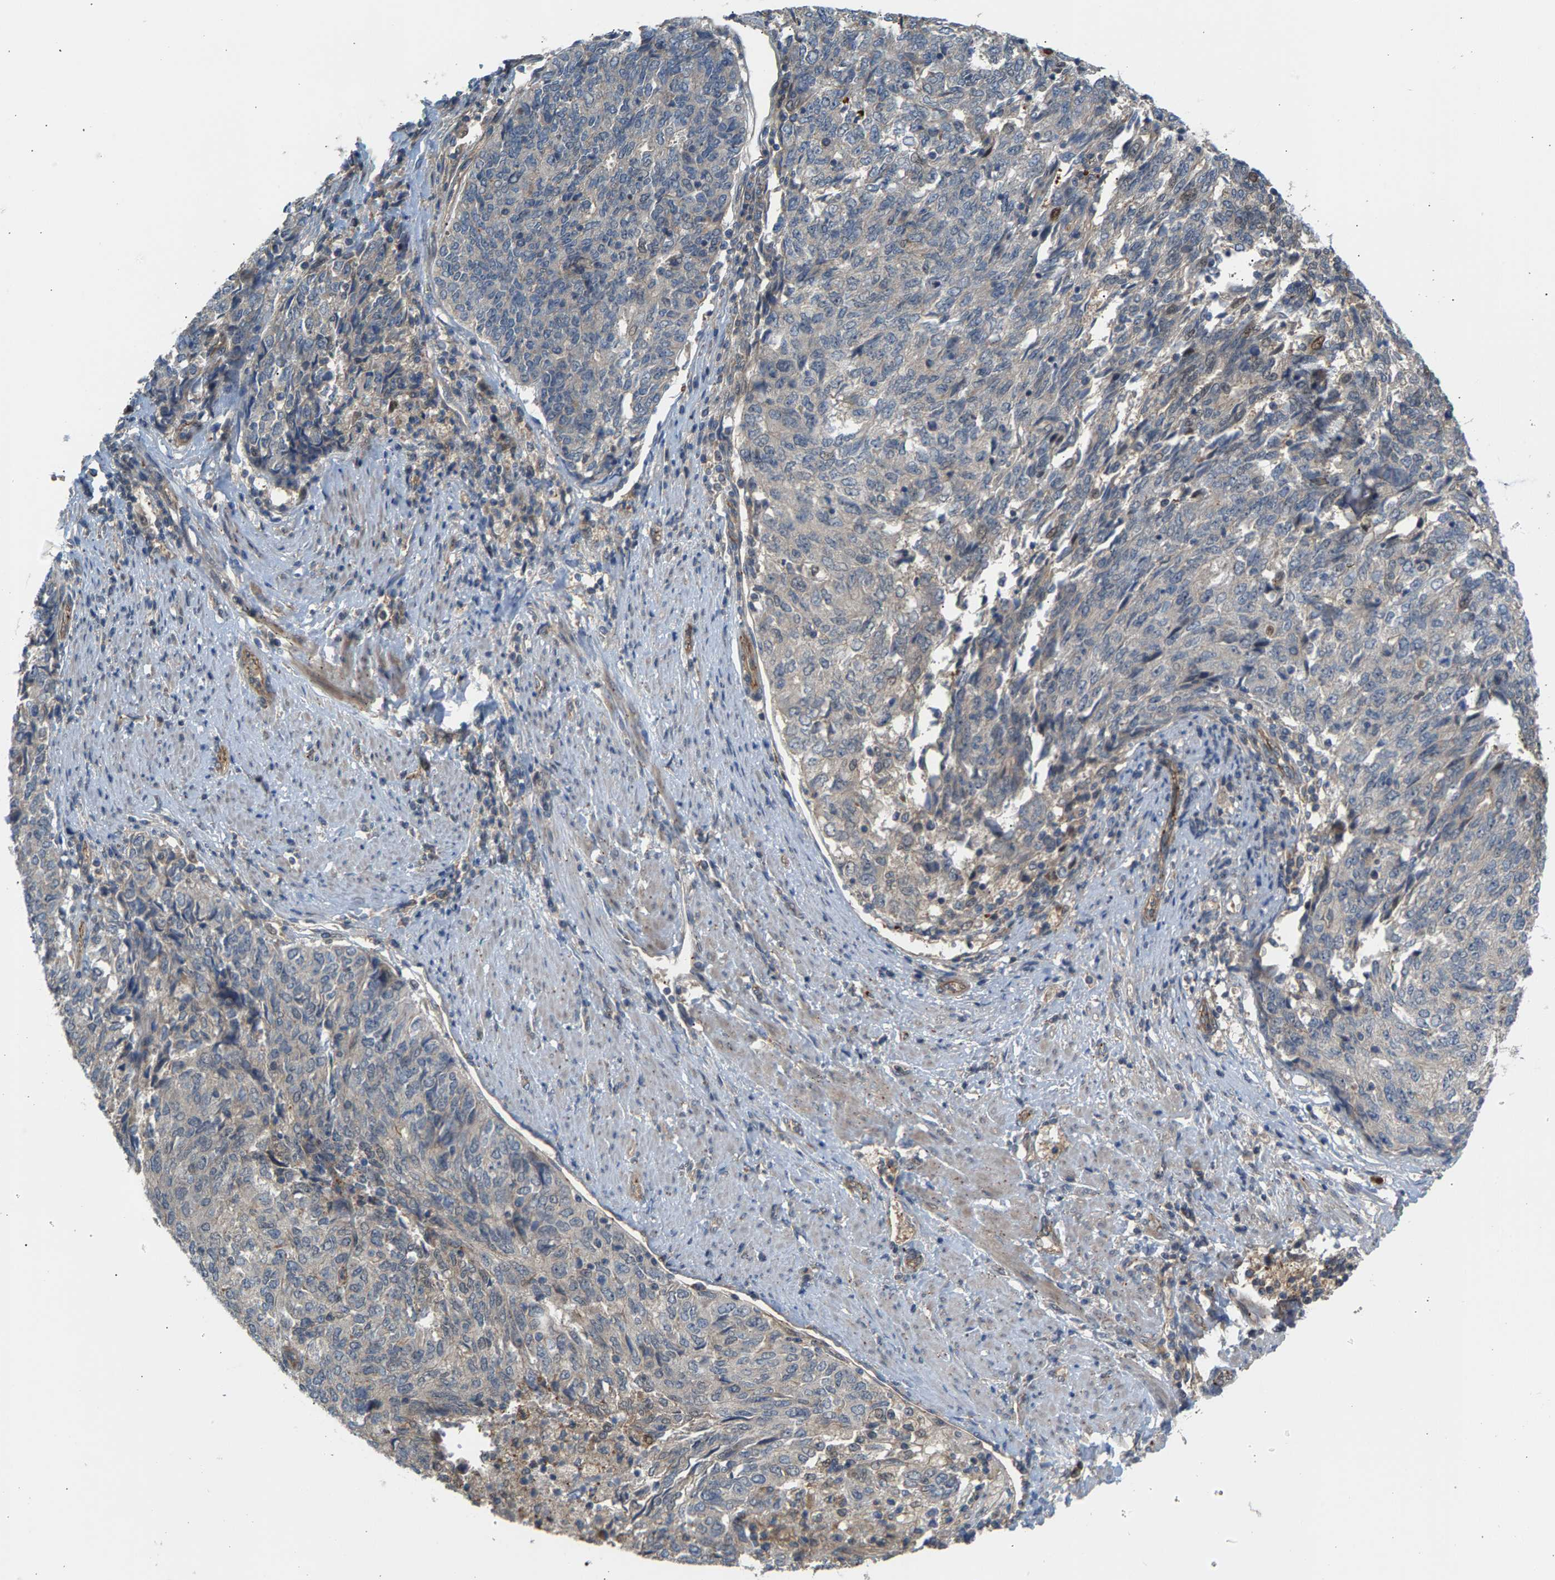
{"staining": {"intensity": "weak", "quantity": "<25%", "location": "cytoplasmic/membranous"}, "tissue": "endometrial cancer", "cell_type": "Tumor cells", "image_type": "cancer", "snomed": [{"axis": "morphology", "description": "Adenocarcinoma, NOS"}, {"axis": "topography", "description": "Endometrium"}], "caption": "Endometrial cancer was stained to show a protein in brown. There is no significant staining in tumor cells.", "gene": "KRTAP27-1", "patient": {"sex": "female", "age": 80}}